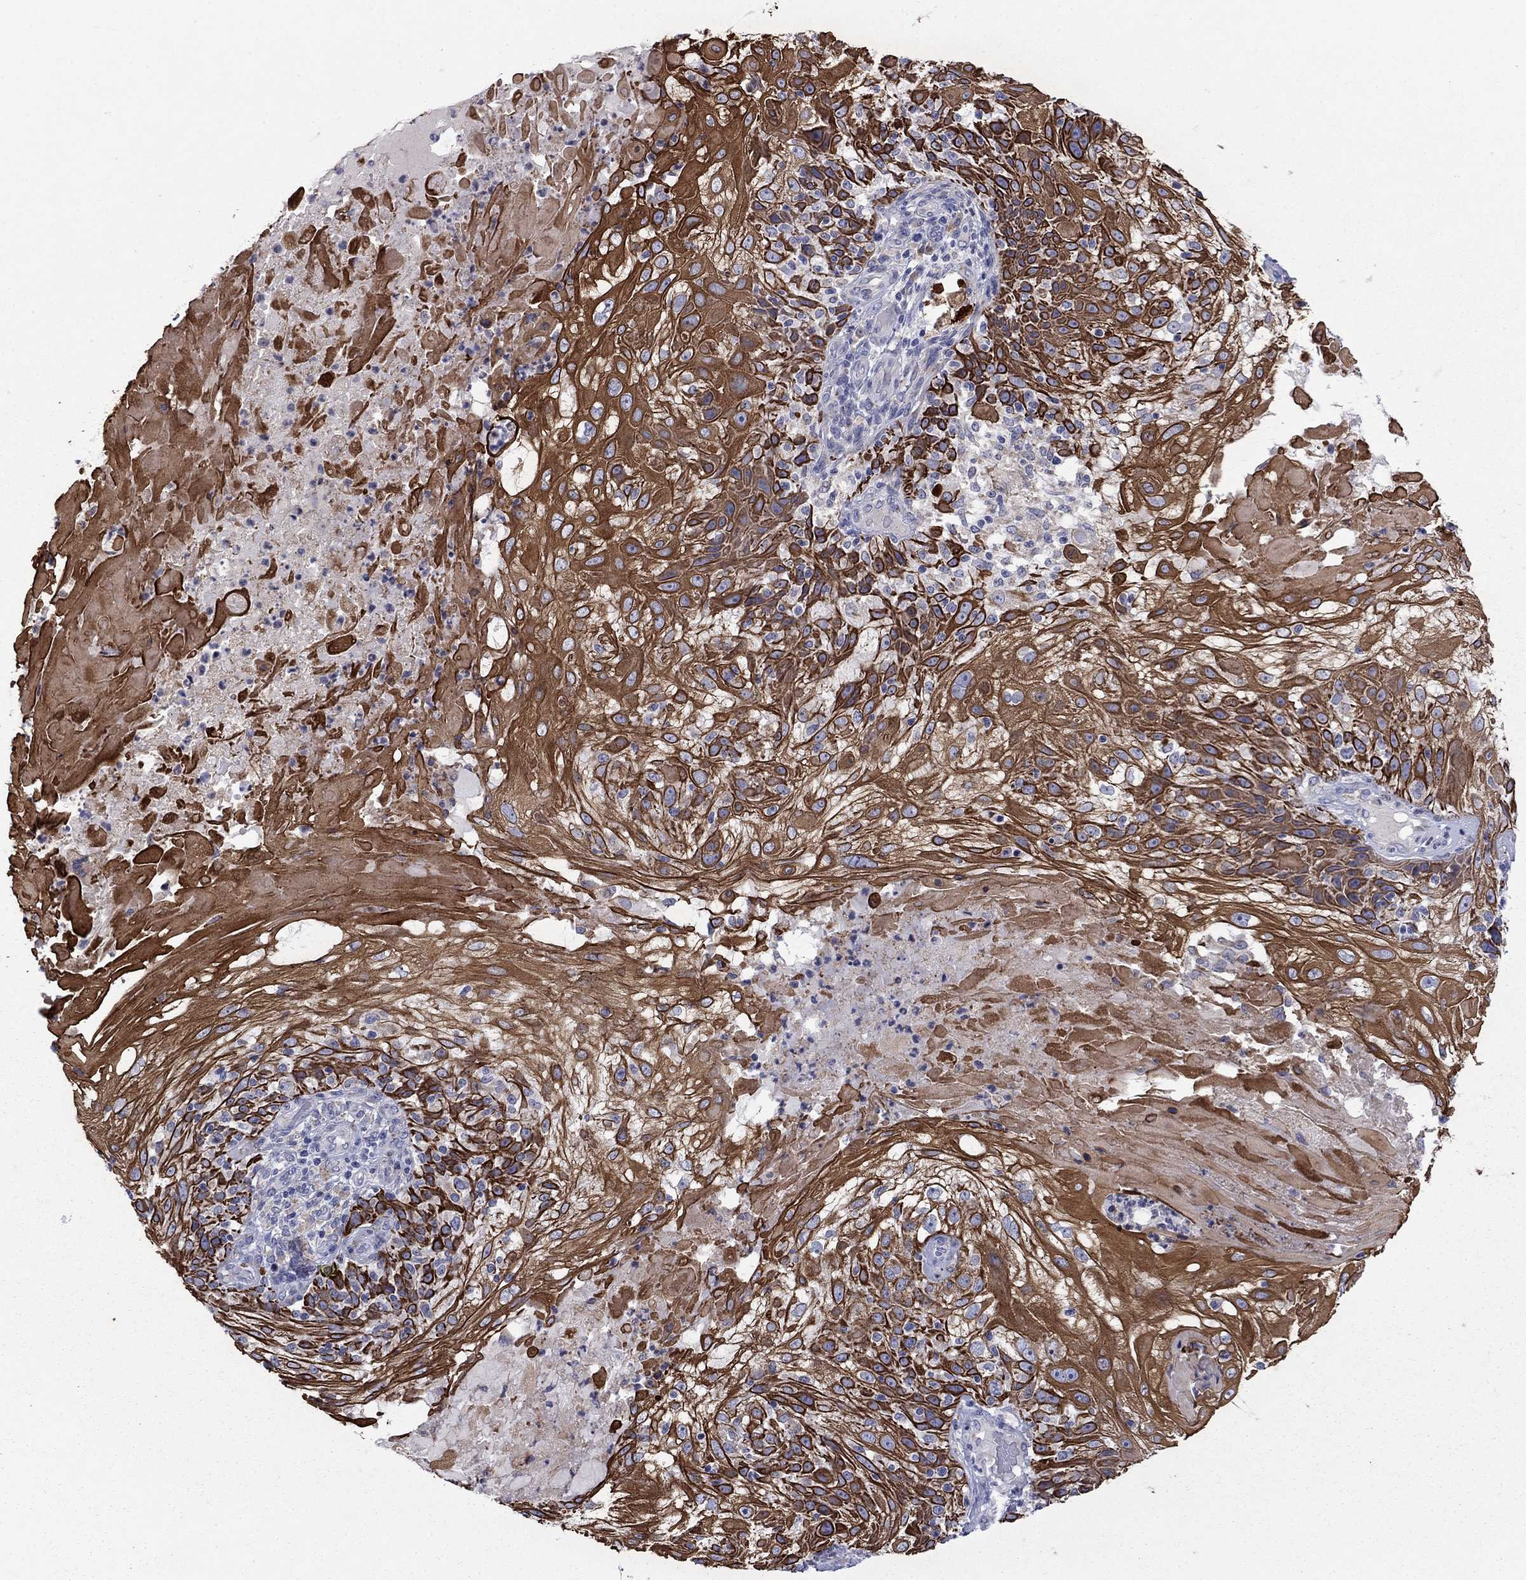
{"staining": {"intensity": "strong", "quantity": ">75%", "location": "cytoplasmic/membranous,nuclear"}, "tissue": "skin cancer", "cell_type": "Tumor cells", "image_type": "cancer", "snomed": [{"axis": "morphology", "description": "Normal tissue, NOS"}, {"axis": "morphology", "description": "Squamous cell carcinoma, NOS"}, {"axis": "topography", "description": "Skin"}], "caption": "A brown stain highlights strong cytoplasmic/membranous and nuclear staining of a protein in human squamous cell carcinoma (skin) tumor cells.", "gene": "TMPRSS11A", "patient": {"sex": "female", "age": 83}}